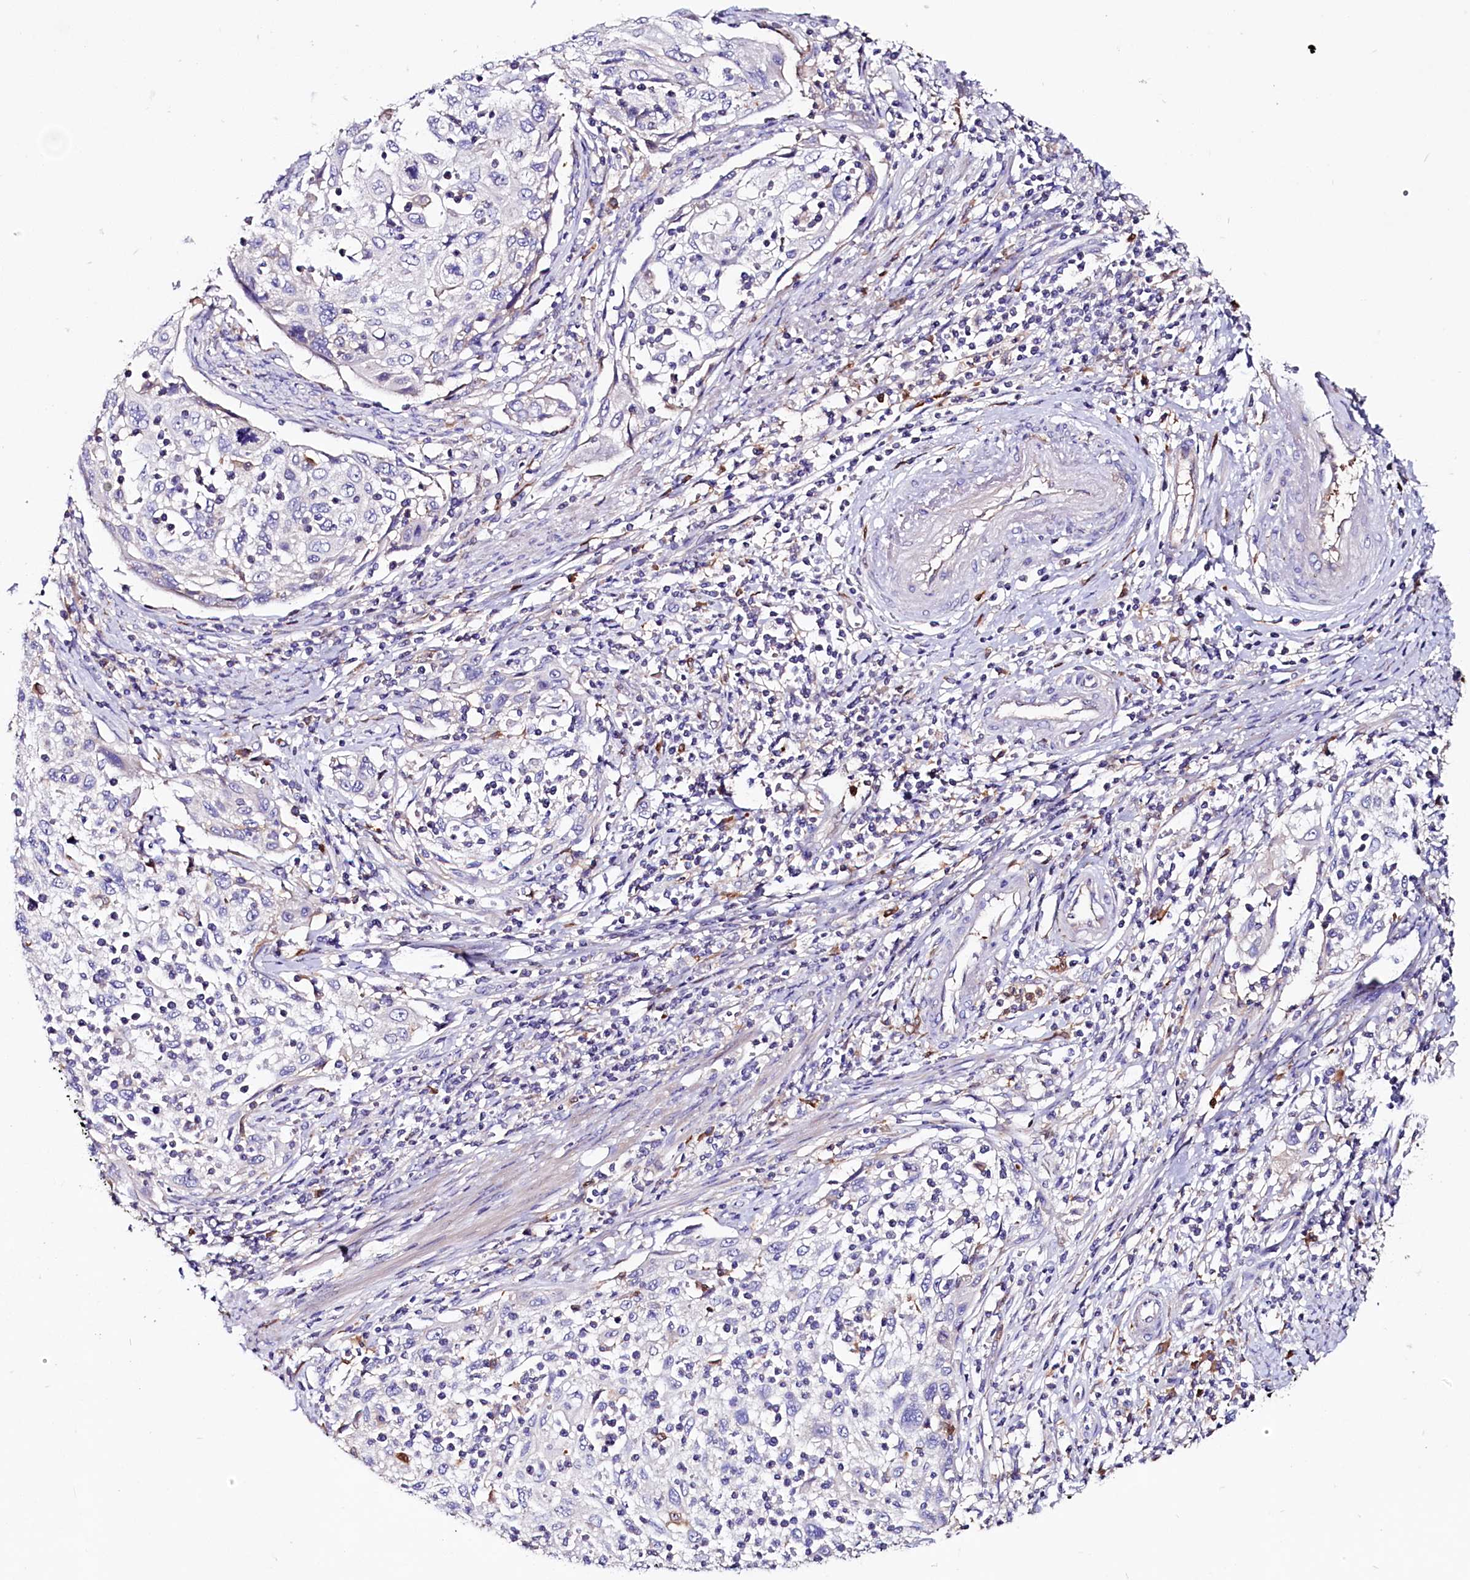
{"staining": {"intensity": "negative", "quantity": "none", "location": "none"}, "tissue": "cervical cancer", "cell_type": "Tumor cells", "image_type": "cancer", "snomed": [{"axis": "morphology", "description": "Squamous cell carcinoma, NOS"}, {"axis": "topography", "description": "Cervix"}], "caption": "Micrograph shows no protein expression in tumor cells of cervical cancer (squamous cell carcinoma) tissue. Brightfield microscopy of immunohistochemistry stained with DAB (brown) and hematoxylin (blue), captured at high magnification.", "gene": "IL17RD", "patient": {"sex": "female", "age": 70}}